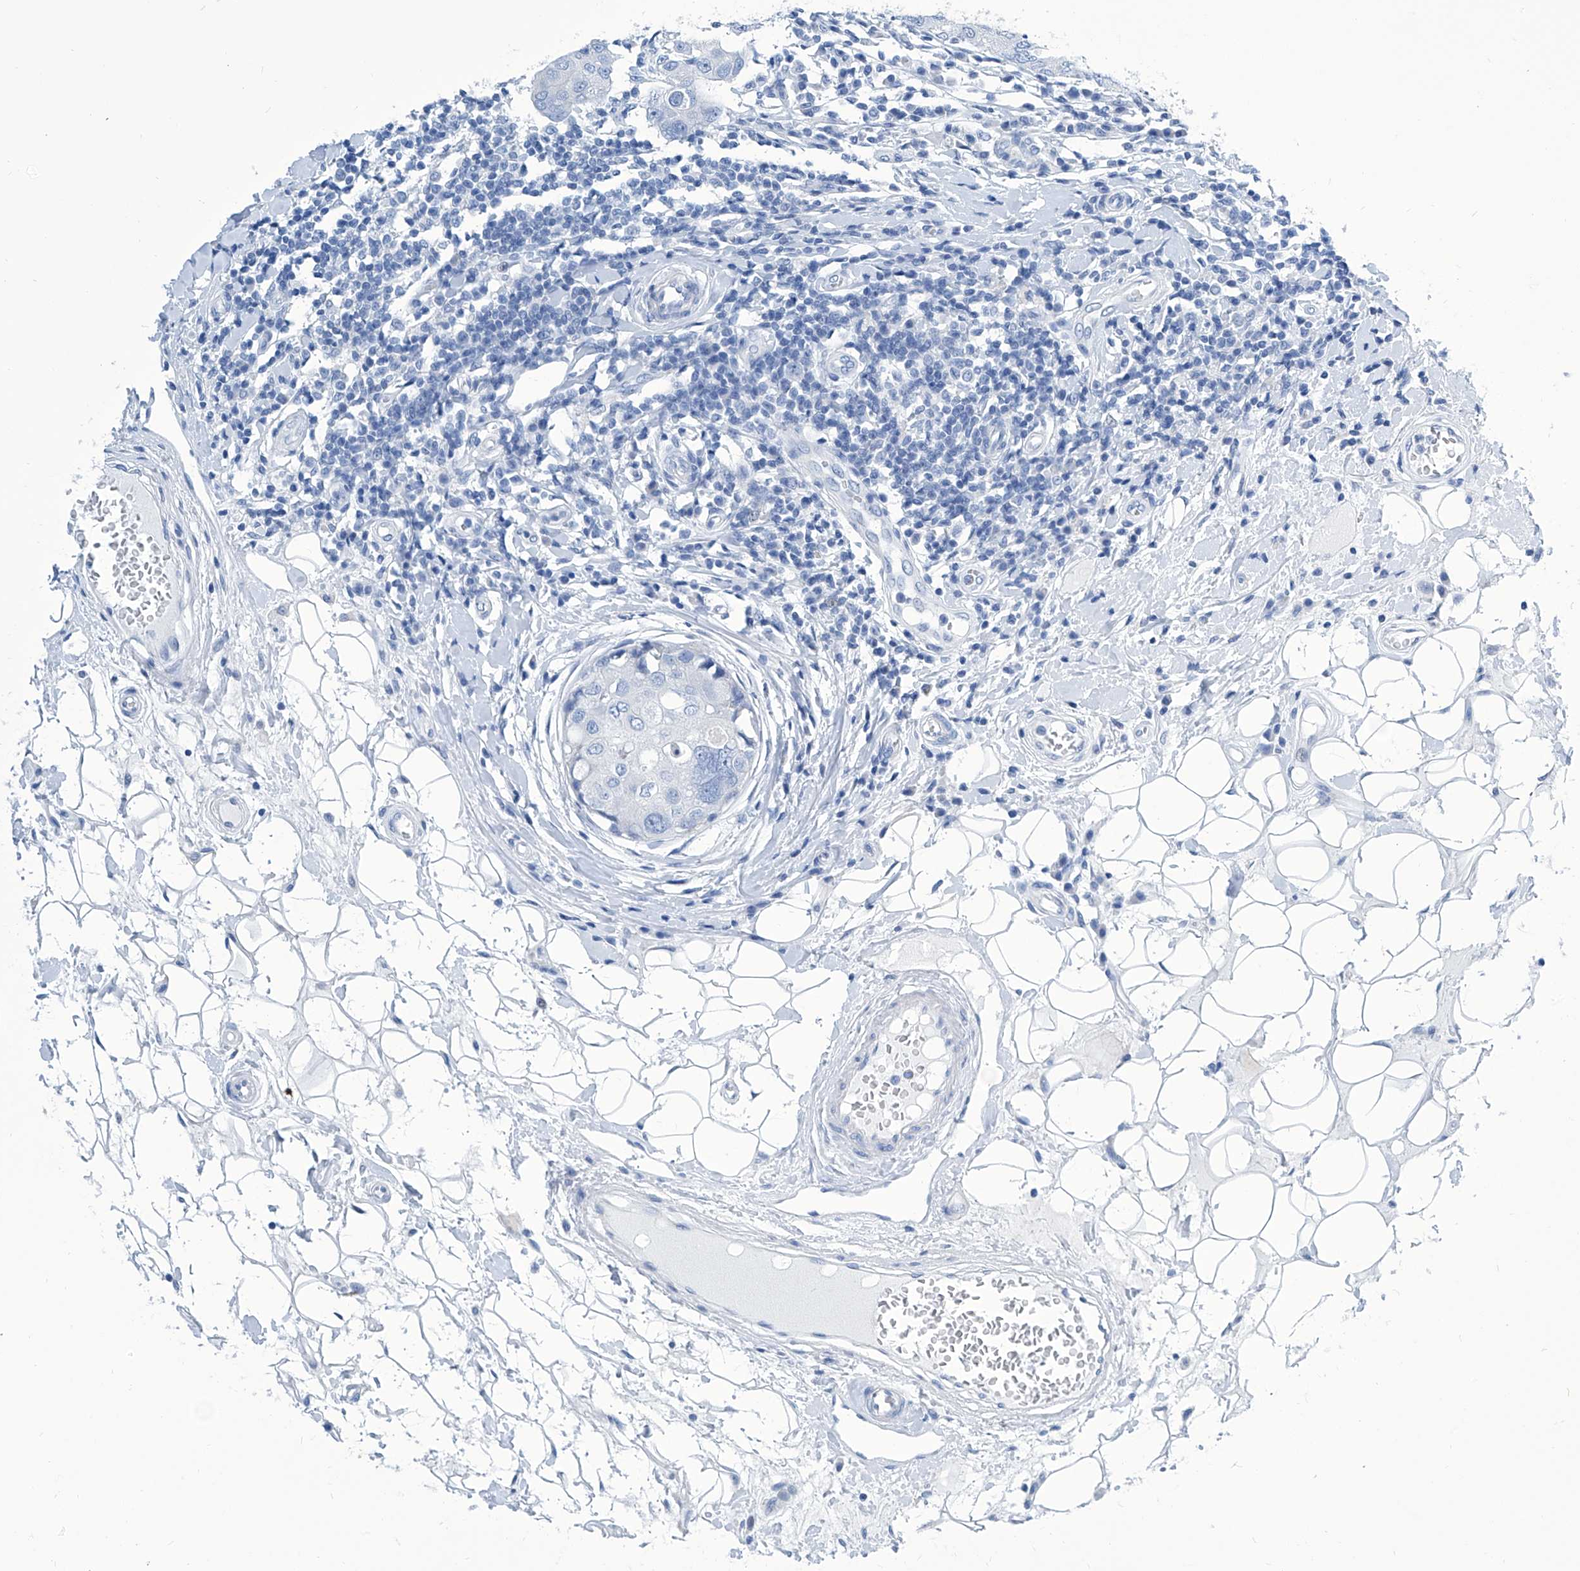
{"staining": {"intensity": "negative", "quantity": "none", "location": "none"}, "tissue": "breast cancer", "cell_type": "Tumor cells", "image_type": "cancer", "snomed": [{"axis": "morphology", "description": "Duct carcinoma"}, {"axis": "topography", "description": "Breast"}], "caption": "Tumor cells are negative for protein expression in human breast infiltrating ductal carcinoma.", "gene": "ZNF519", "patient": {"sex": "female", "age": 27}}